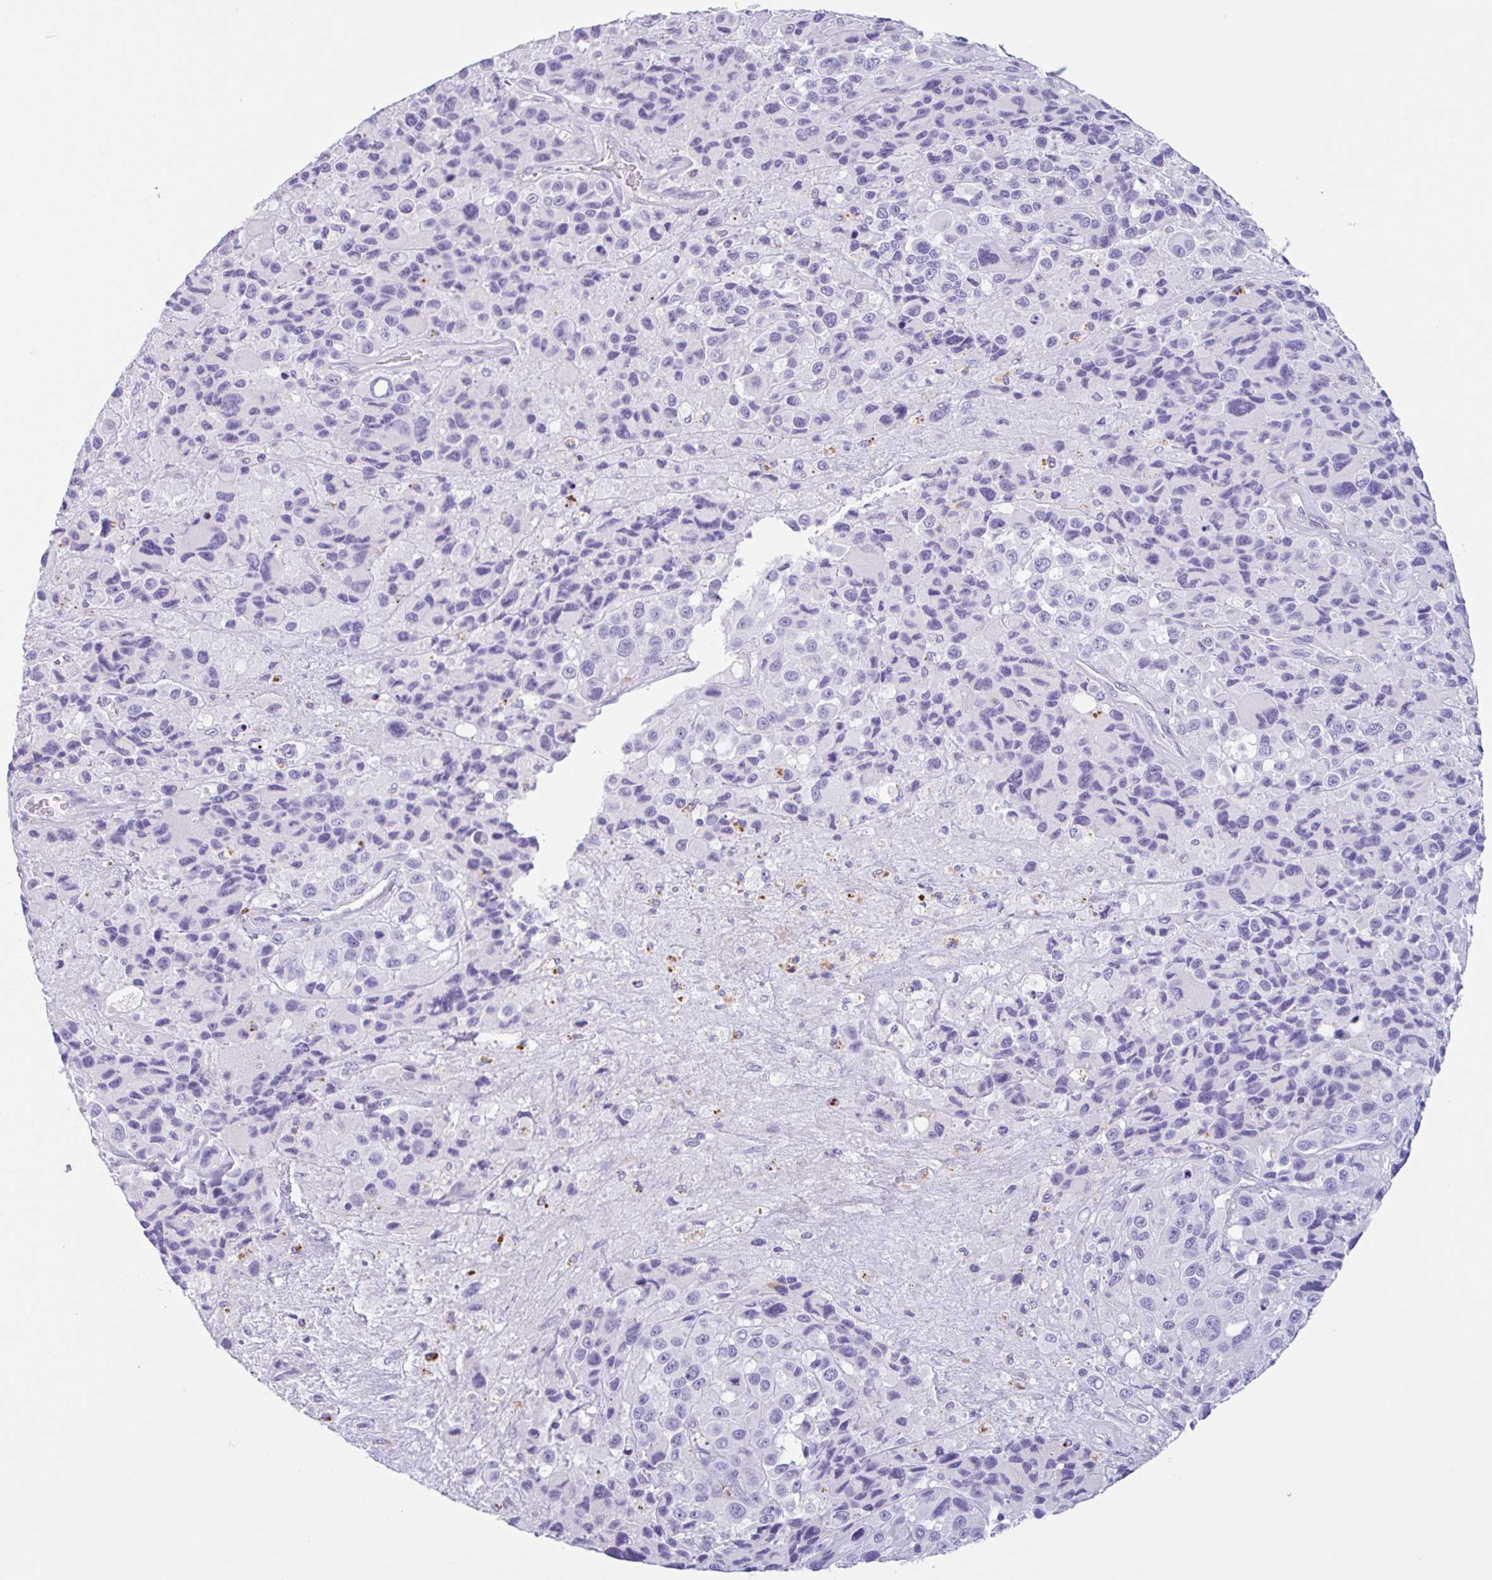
{"staining": {"intensity": "negative", "quantity": "none", "location": "none"}, "tissue": "melanoma", "cell_type": "Tumor cells", "image_type": "cancer", "snomed": [{"axis": "morphology", "description": "Malignant melanoma, Metastatic site"}, {"axis": "topography", "description": "Lymph node"}], "caption": "Immunohistochemistry micrograph of neoplastic tissue: human malignant melanoma (metastatic site) stained with DAB (3,3'-diaminobenzidine) shows no significant protein expression in tumor cells.", "gene": "DTWD2", "patient": {"sex": "female", "age": 65}}